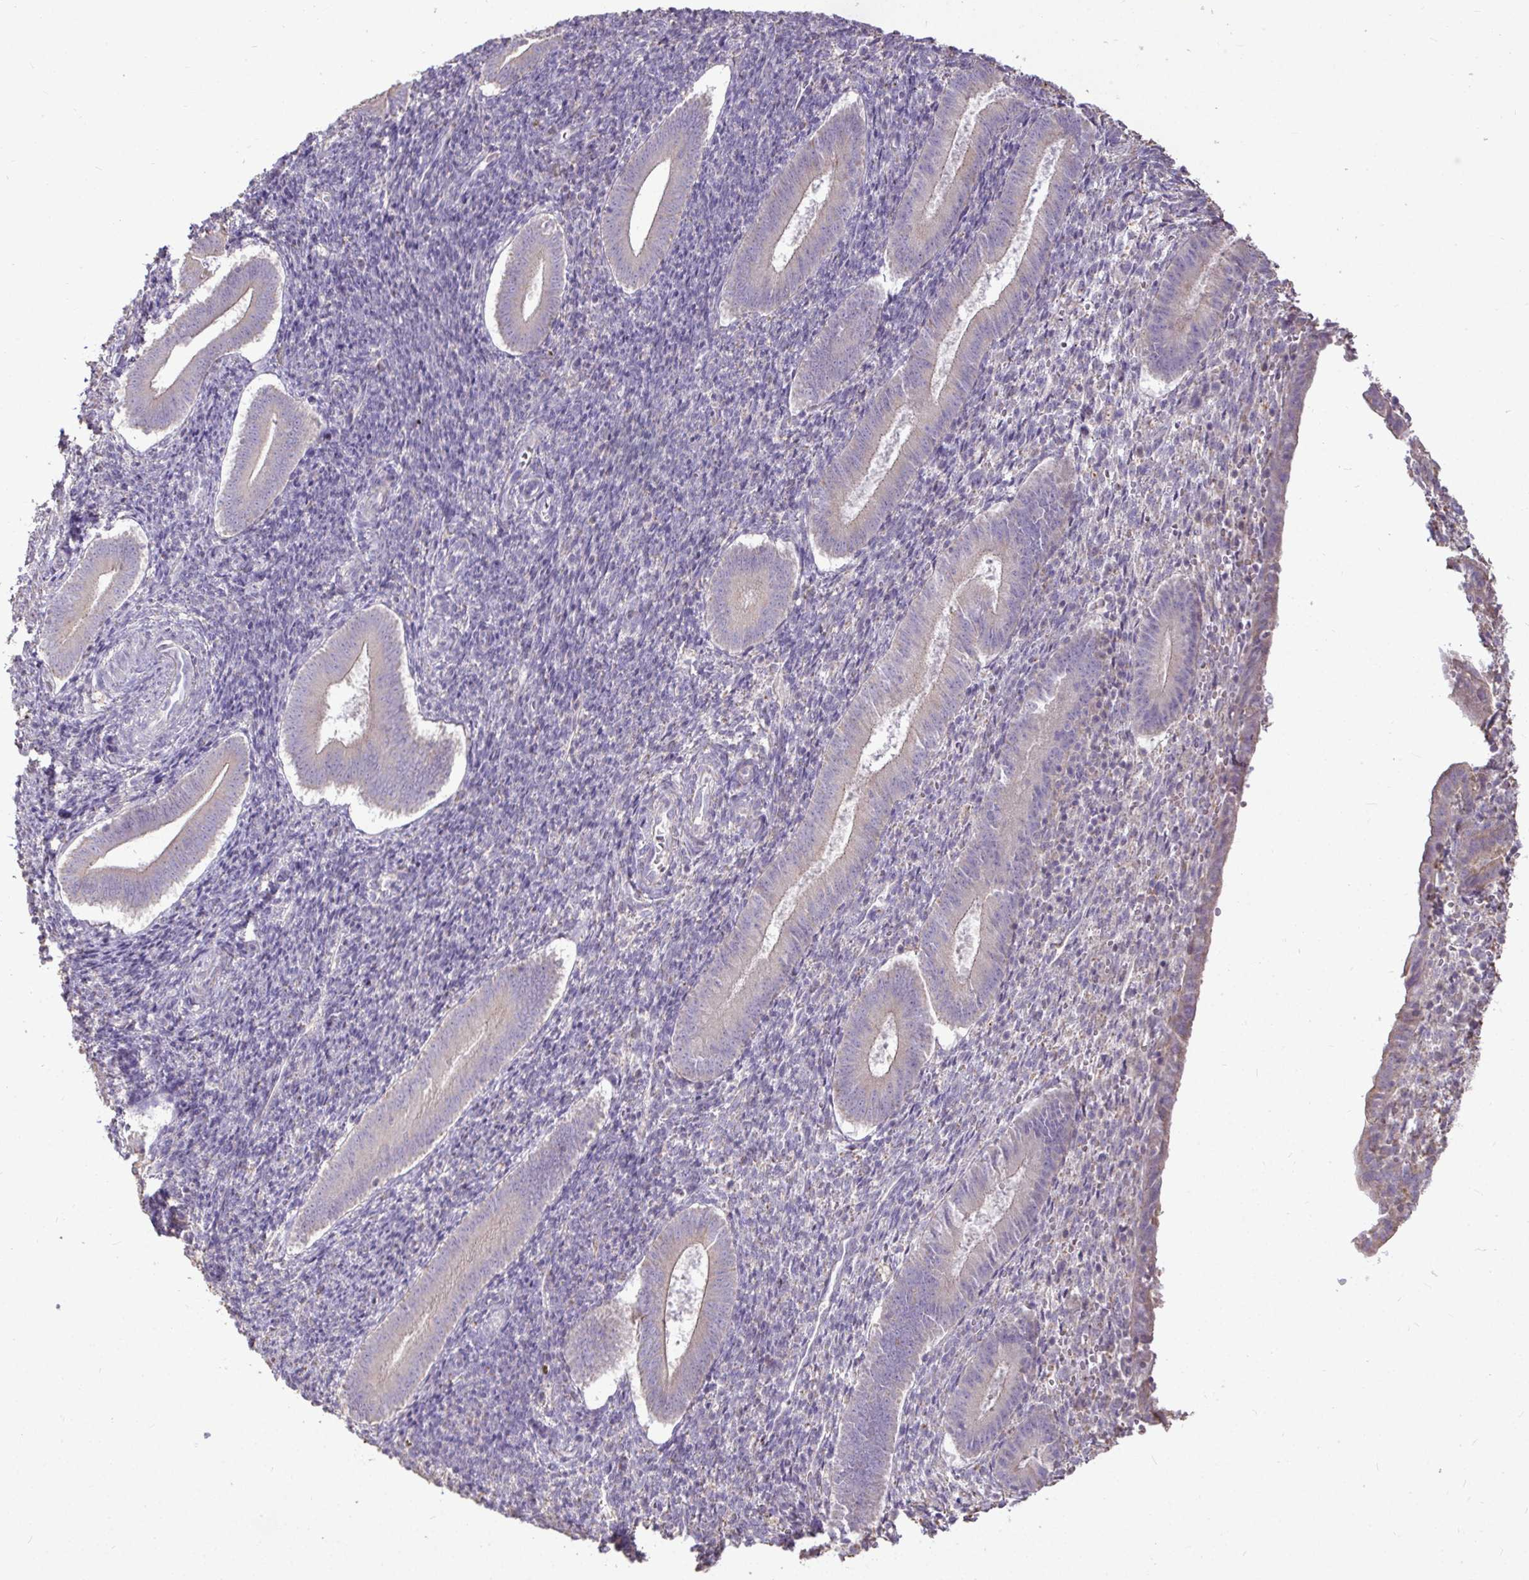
{"staining": {"intensity": "negative", "quantity": "none", "location": "none"}, "tissue": "endometrium", "cell_type": "Cells in endometrial stroma", "image_type": "normal", "snomed": [{"axis": "morphology", "description": "Normal tissue, NOS"}, {"axis": "topography", "description": "Endometrium"}], "caption": "Immunohistochemistry (IHC) of normal human endometrium displays no expression in cells in endometrial stroma.", "gene": "STRIP1", "patient": {"sex": "female", "age": 25}}